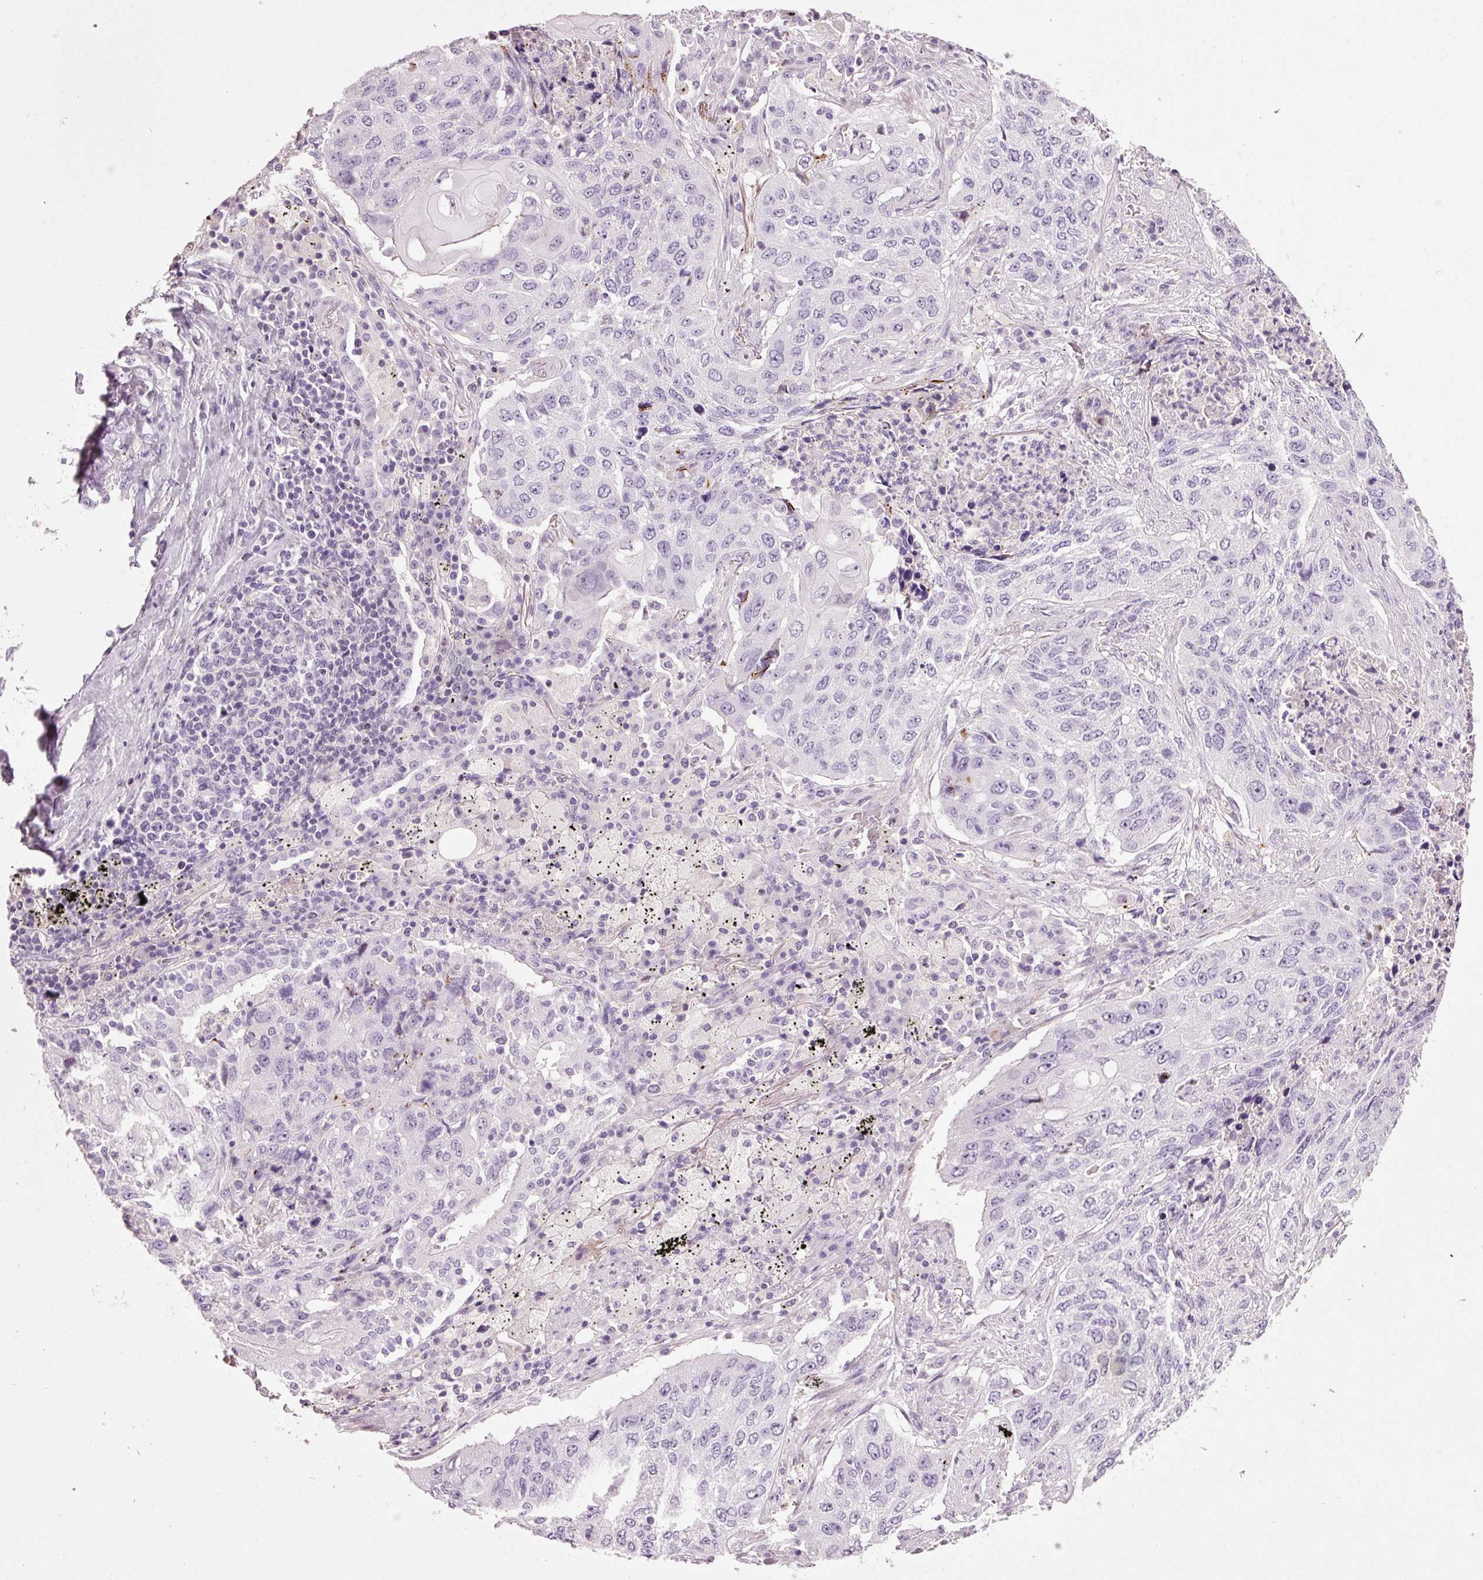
{"staining": {"intensity": "negative", "quantity": "none", "location": "none"}, "tissue": "lung cancer", "cell_type": "Tumor cells", "image_type": "cancer", "snomed": [{"axis": "morphology", "description": "Squamous cell carcinoma, NOS"}, {"axis": "topography", "description": "Lung"}], "caption": "DAB (3,3'-diaminobenzidine) immunohistochemical staining of lung cancer demonstrates no significant expression in tumor cells. The staining is performed using DAB (3,3'-diaminobenzidine) brown chromogen with nuclei counter-stained in using hematoxylin.", "gene": "MUC5AC", "patient": {"sex": "female", "age": 63}}